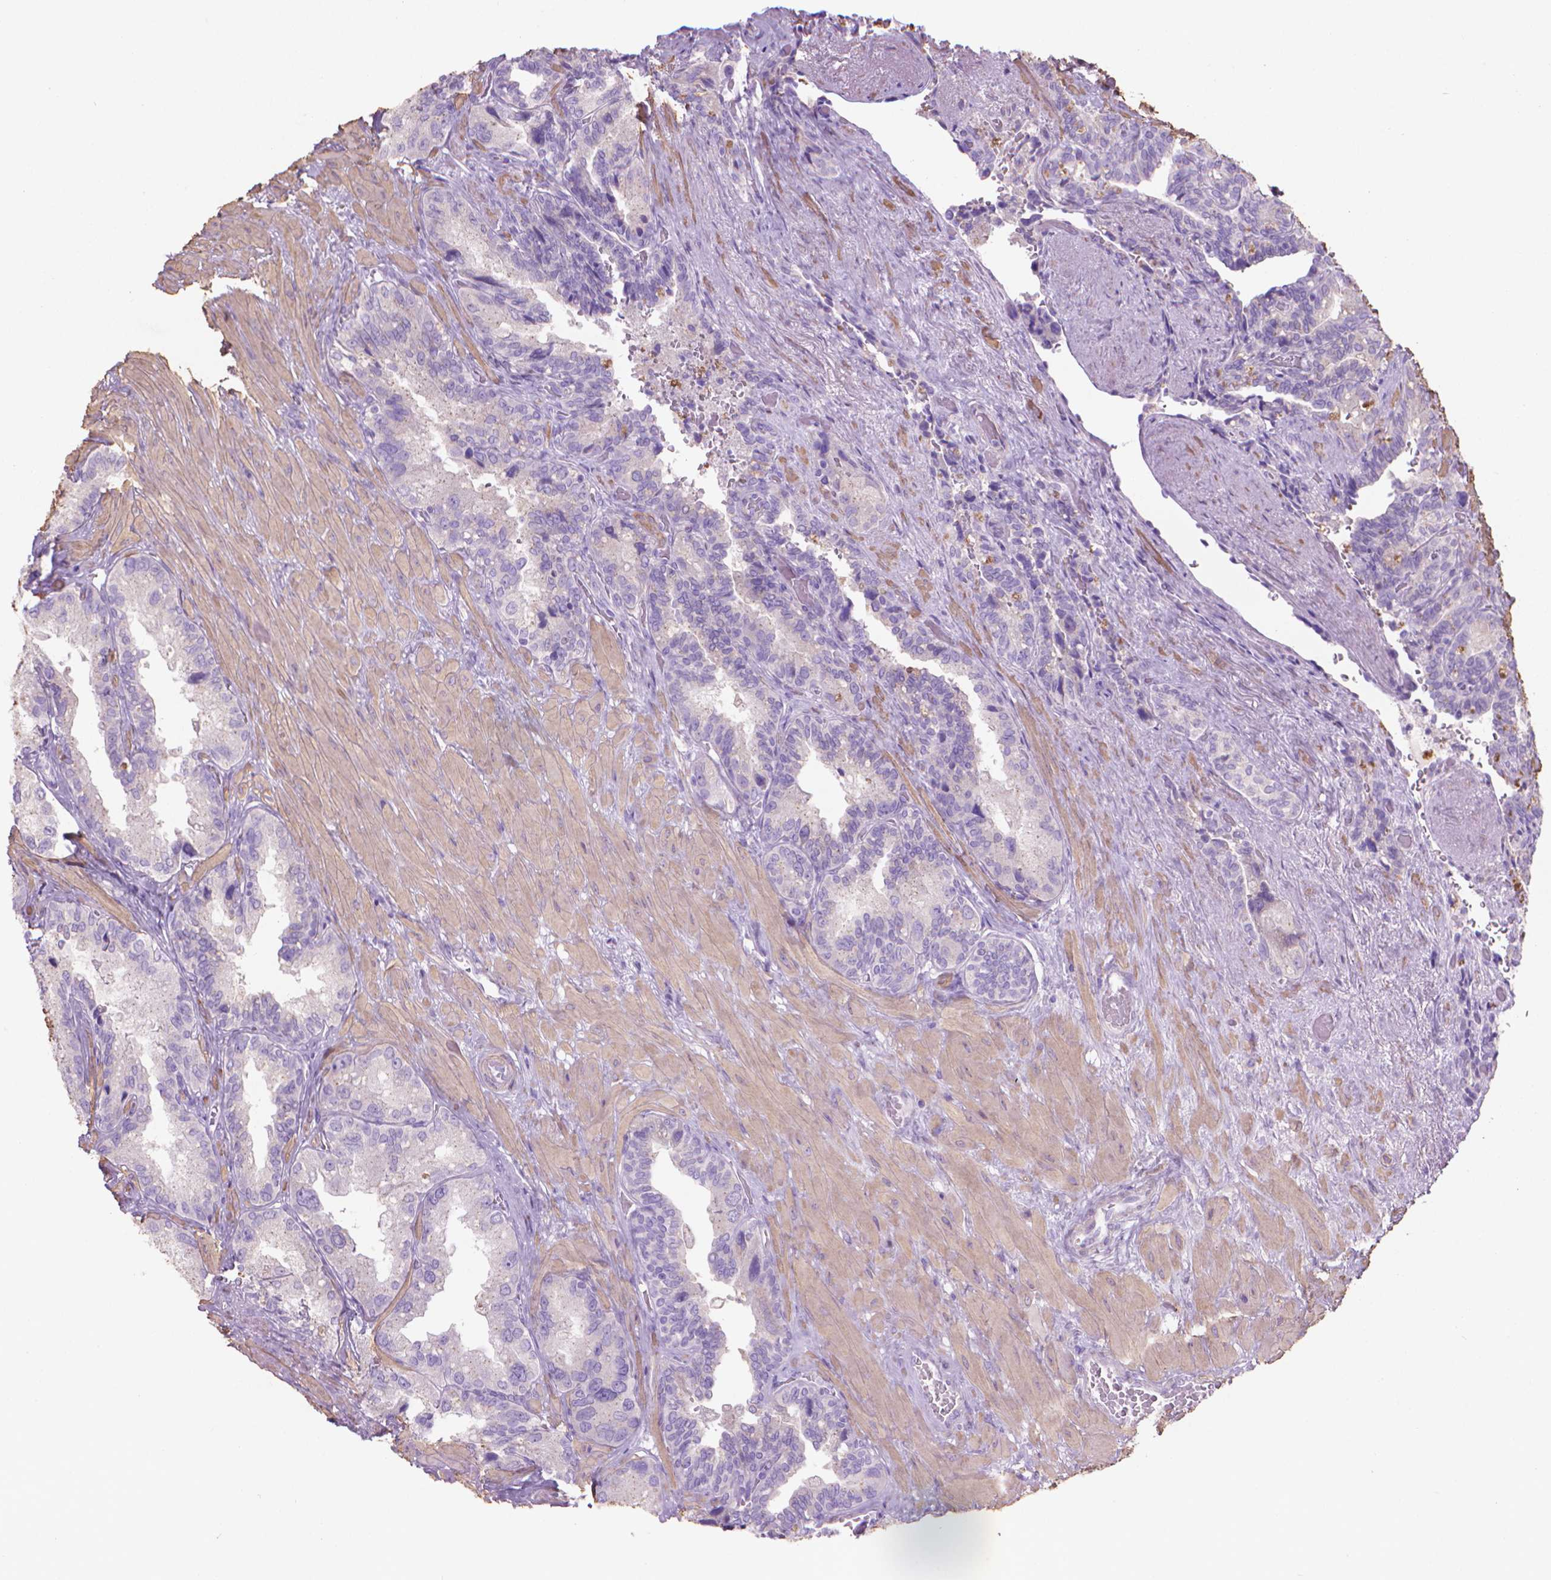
{"staining": {"intensity": "negative", "quantity": "none", "location": "none"}, "tissue": "seminal vesicle", "cell_type": "Glandular cells", "image_type": "normal", "snomed": [{"axis": "morphology", "description": "Normal tissue, NOS"}, {"axis": "topography", "description": "Seminal veicle"}], "caption": "The histopathology image reveals no significant expression in glandular cells of seminal vesicle.", "gene": "AQP10", "patient": {"sex": "male", "age": 69}}